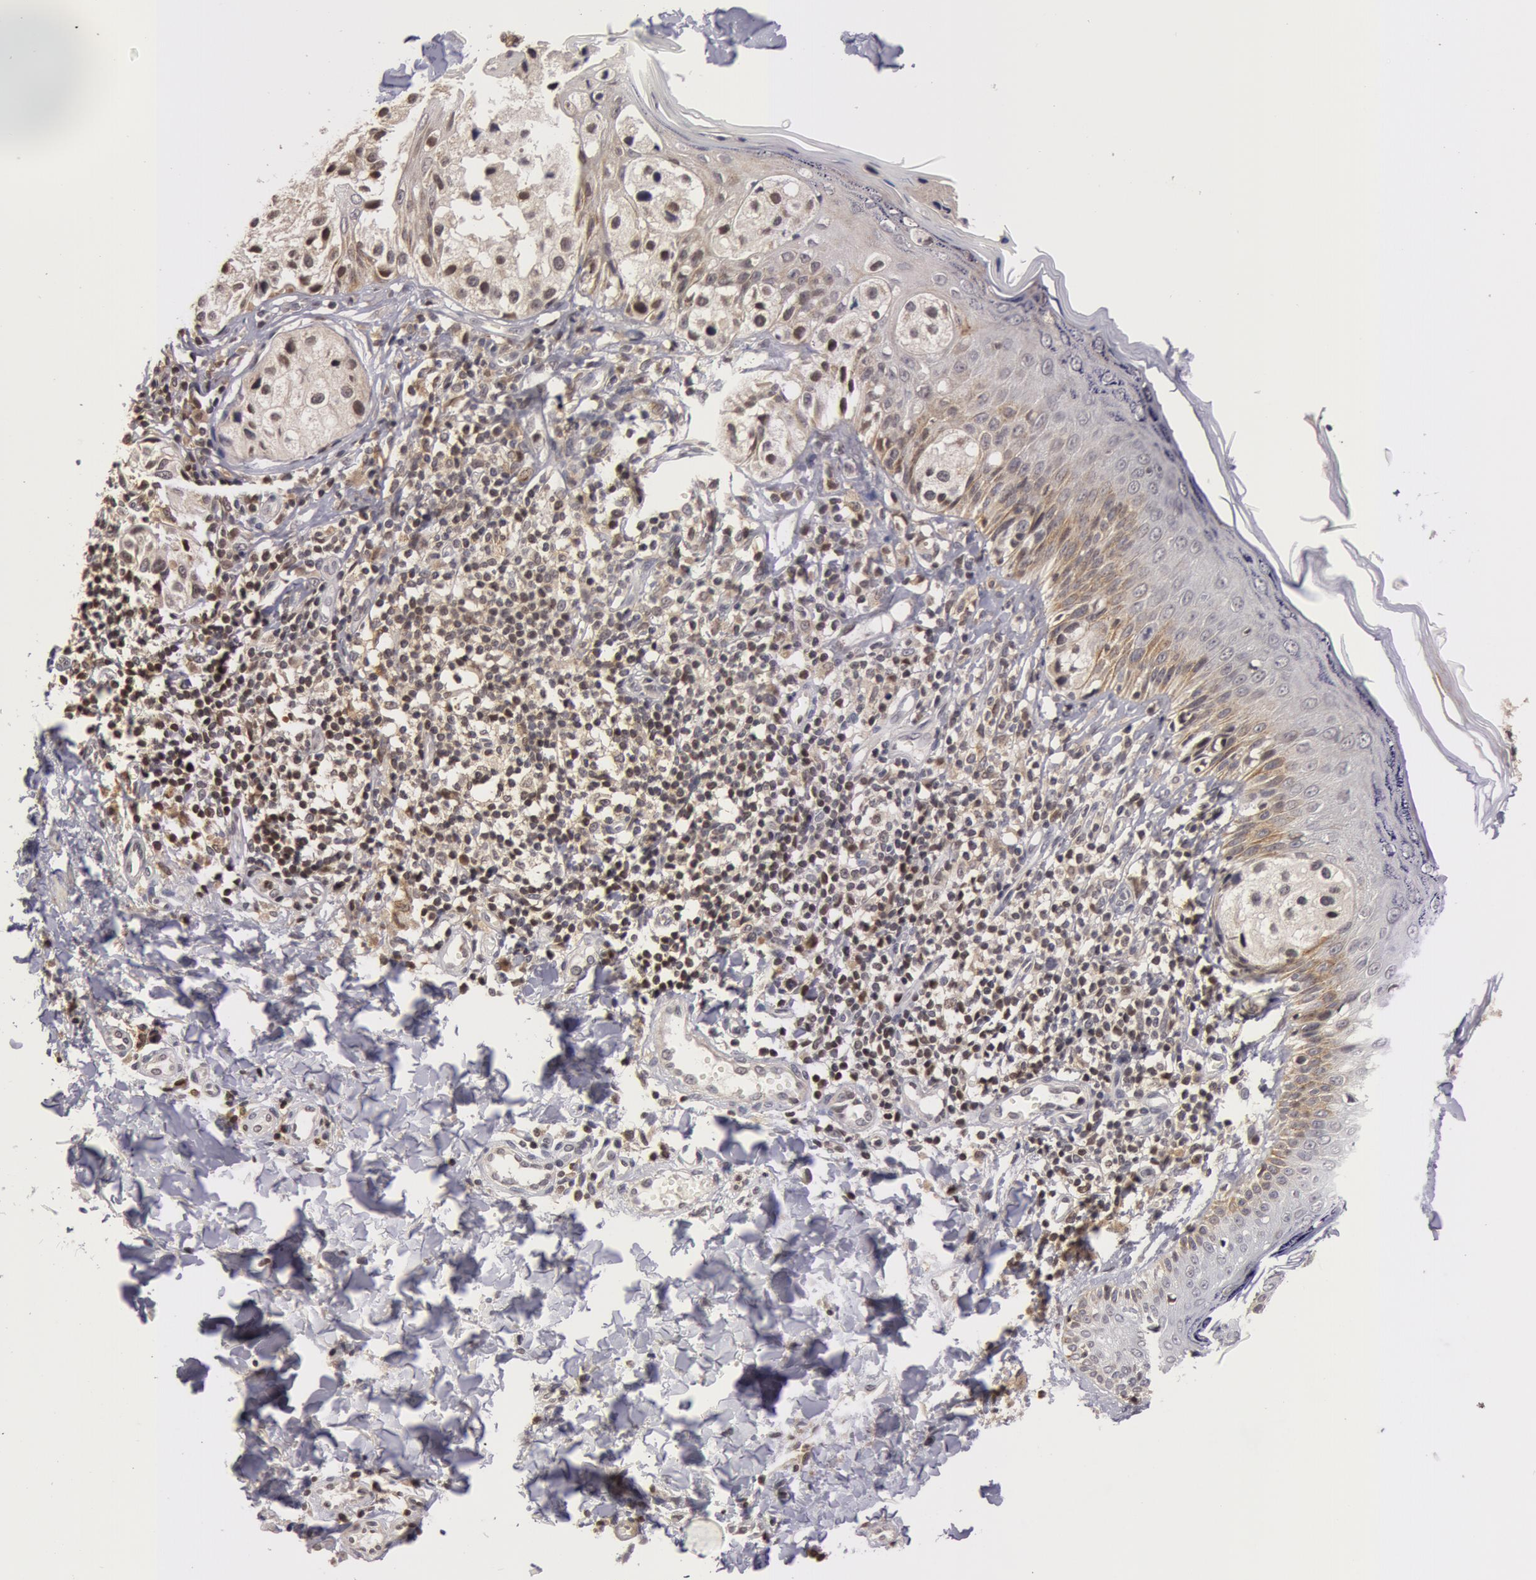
{"staining": {"intensity": "weak", "quantity": "<25%", "location": "nuclear"}, "tissue": "melanoma", "cell_type": "Tumor cells", "image_type": "cancer", "snomed": [{"axis": "morphology", "description": "Malignant melanoma, NOS"}, {"axis": "topography", "description": "Skin"}], "caption": "Immunohistochemistry image of neoplastic tissue: malignant melanoma stained with DAB reveals no significant protein staining in tumor cells.", "gene": "ZNF350", "patient": {"sex": "male", "age": 23}}